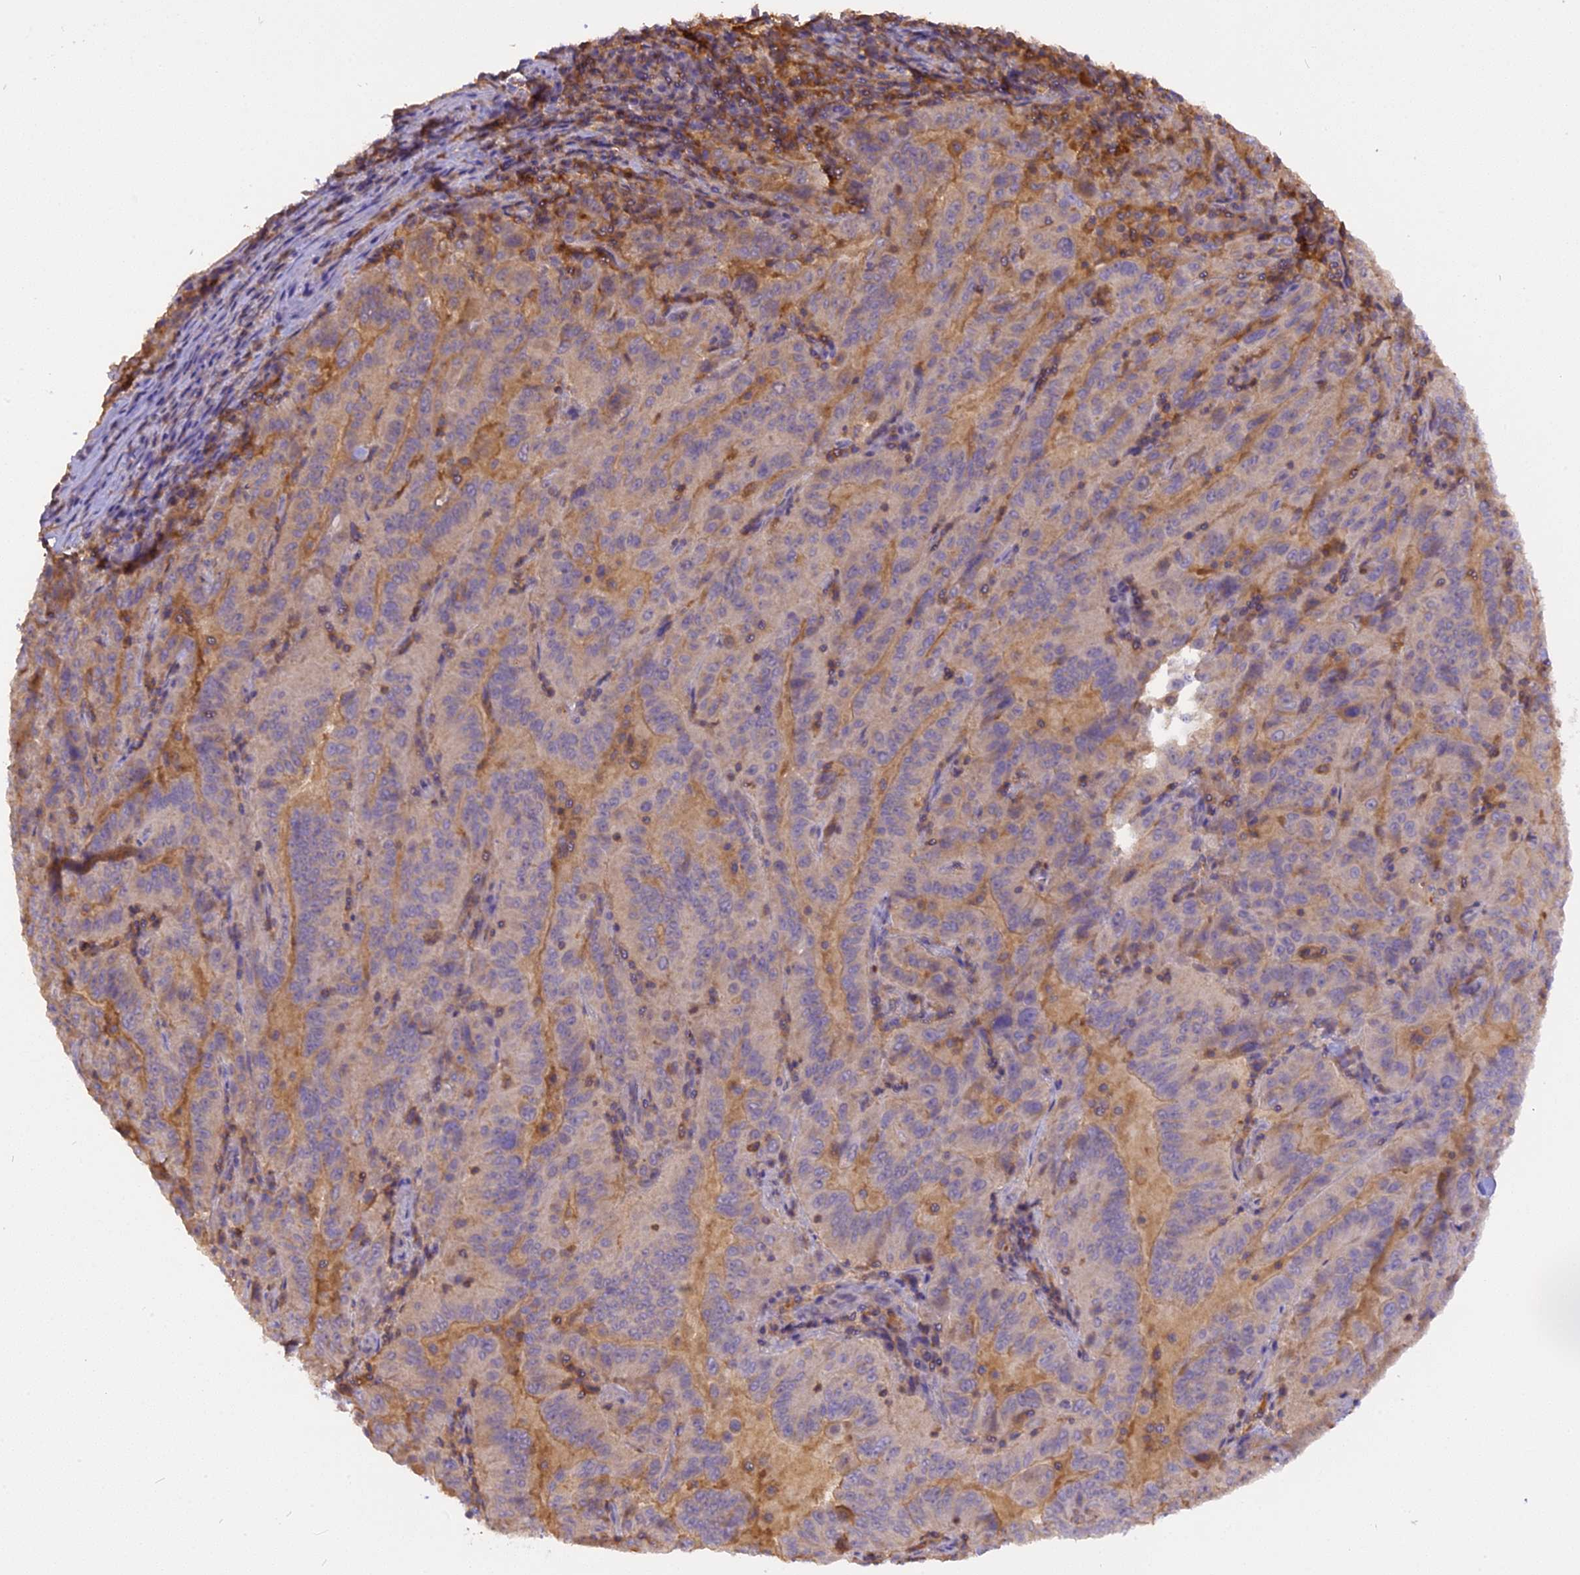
{"staining": {"intensity": "weak", "quantity": "<25%", "location": "cytoplasmic/membranous"}, "tissue": "pancreatic cancer", "cell_type": "Tumor cells", "image_type": "cancer", "snomed": [{"axis": "morphology", "description": "Adenocarcinoma, NOS"}, {"axis": "topography", "description": "Pancreas"}], "caption": "Pancreatic cancer (adenocarcinoma) stained for a protein using immunohistochemistry exhibits no positivity tumor cells.", "gene": "STOML1", "patient": {"sex": "male", "age": 63}}